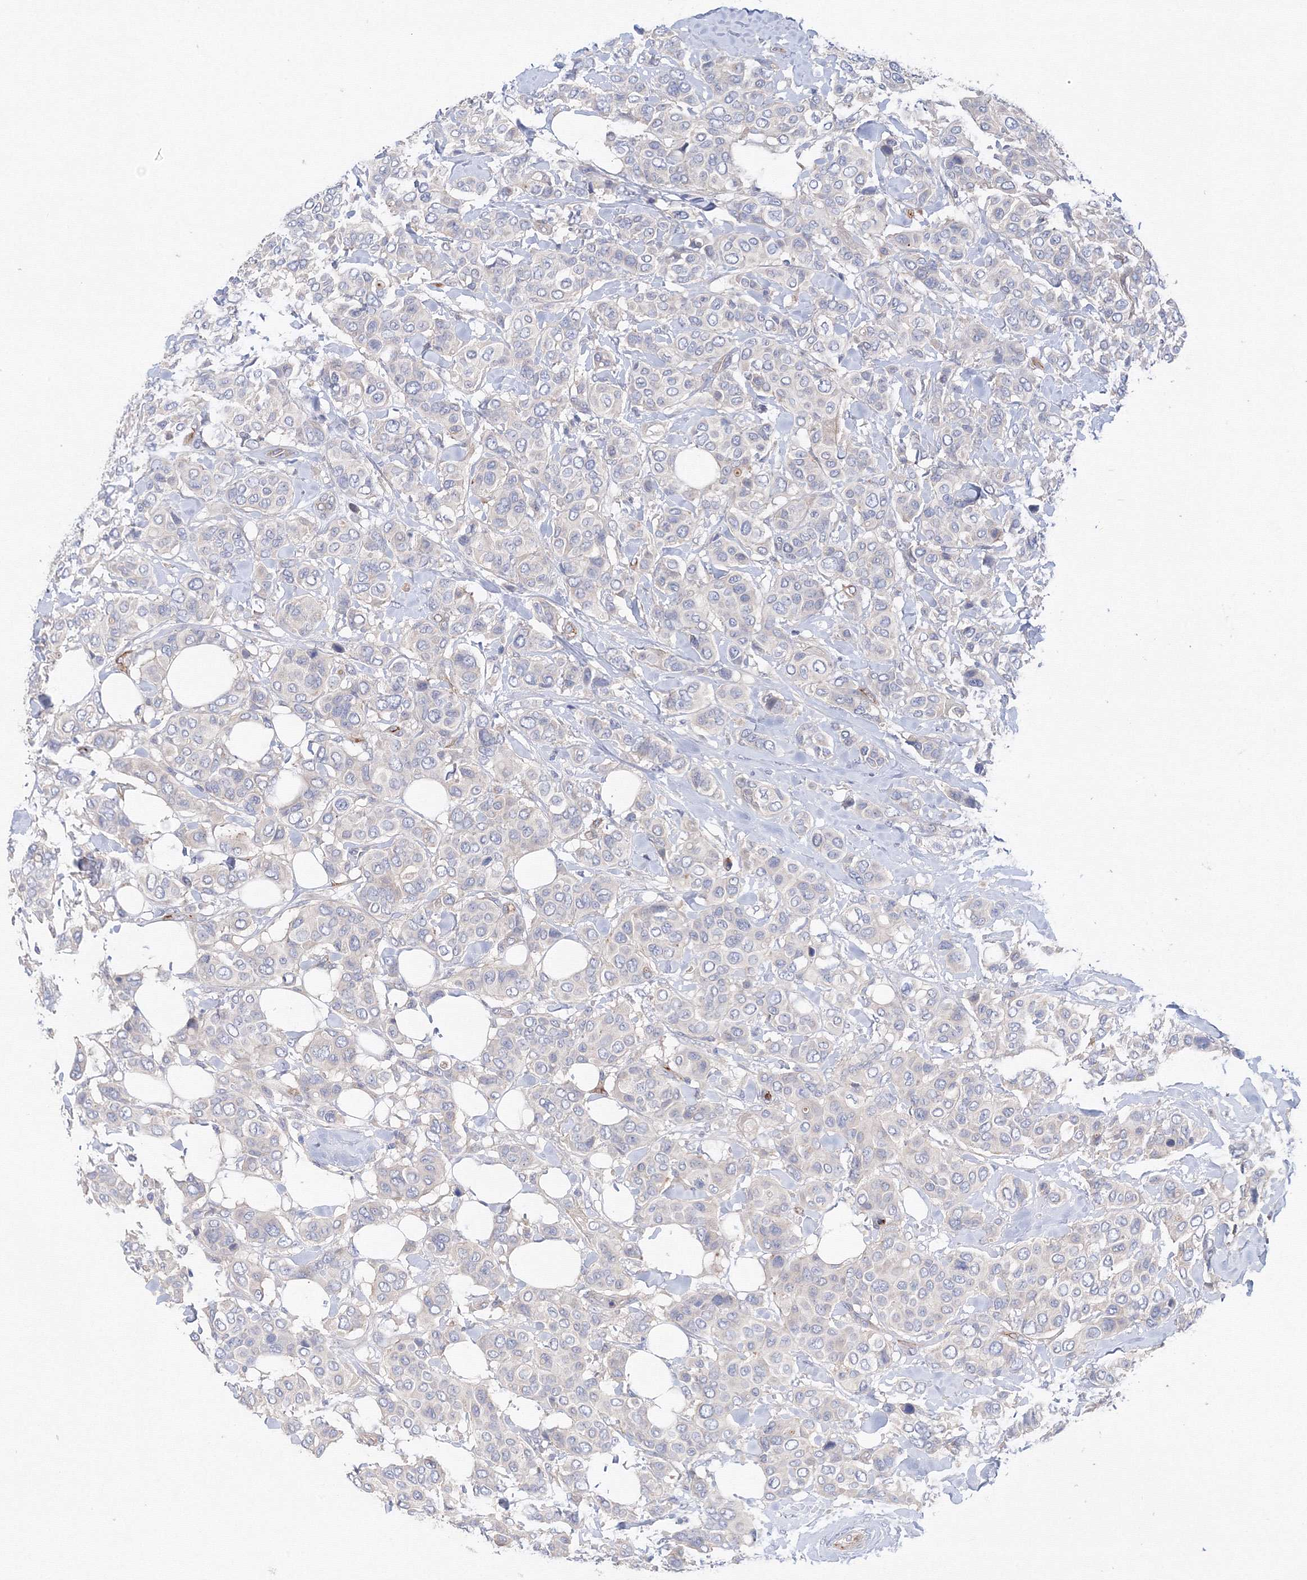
{"staining": {"intensity": "negative", "quantity": "none", "location": "none"}, "tissue": "breast cancer", "cell_type": "Tumor cells", "image_type": "cancer", "snomed": [{"axis": "morphology", "description": "Lobular carcinoma"}, {"axis": "topography", "description": "Breast"}], "caption": "Breast lobular carcinoma was stained to show a protein in brown. There is no significant staining in tumor cells. Nuclei are stained in blue.", "gene": "DIS3L2", "patient": {"sex": "female", "age": 51}}